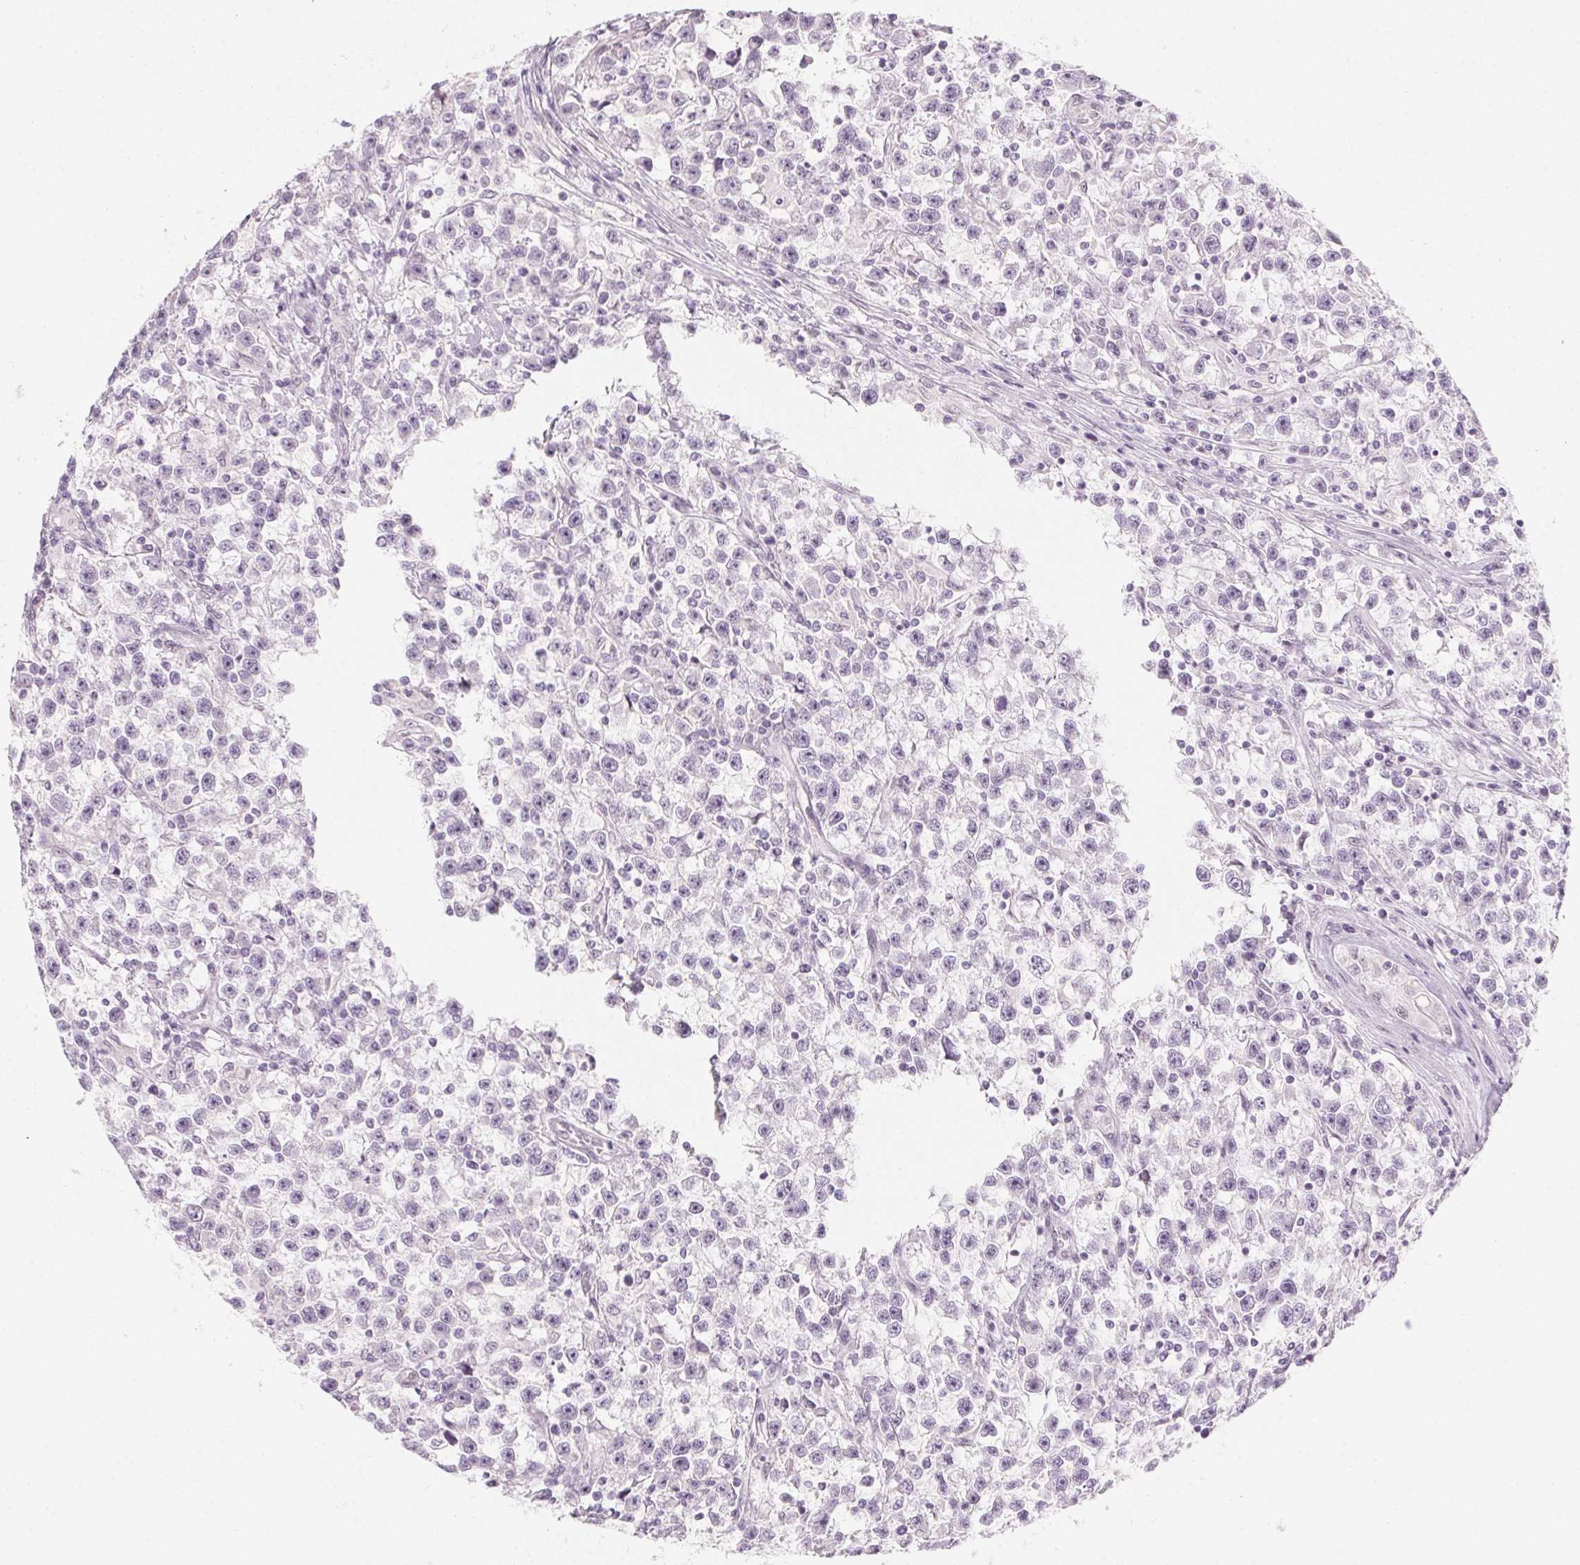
{"staining": {"intensity": "negative", "quantity": "none", "location": "none"}, "tissue": "testis cancer", "cell_type": "Tumor cells", "image_type": "cancer", "snomed": [{"axis": "morphology", "description": "Seminoma, NOS"}, {"axis": "topography", "description": "Testis"}], "caption": "A high-resolution image shows immunohistochemistry staining of testis cancer, which reveals no significant positivity in tumor cells.", "gene": "KCNQ2", "patient": {"sex": "male", "age": 31}}